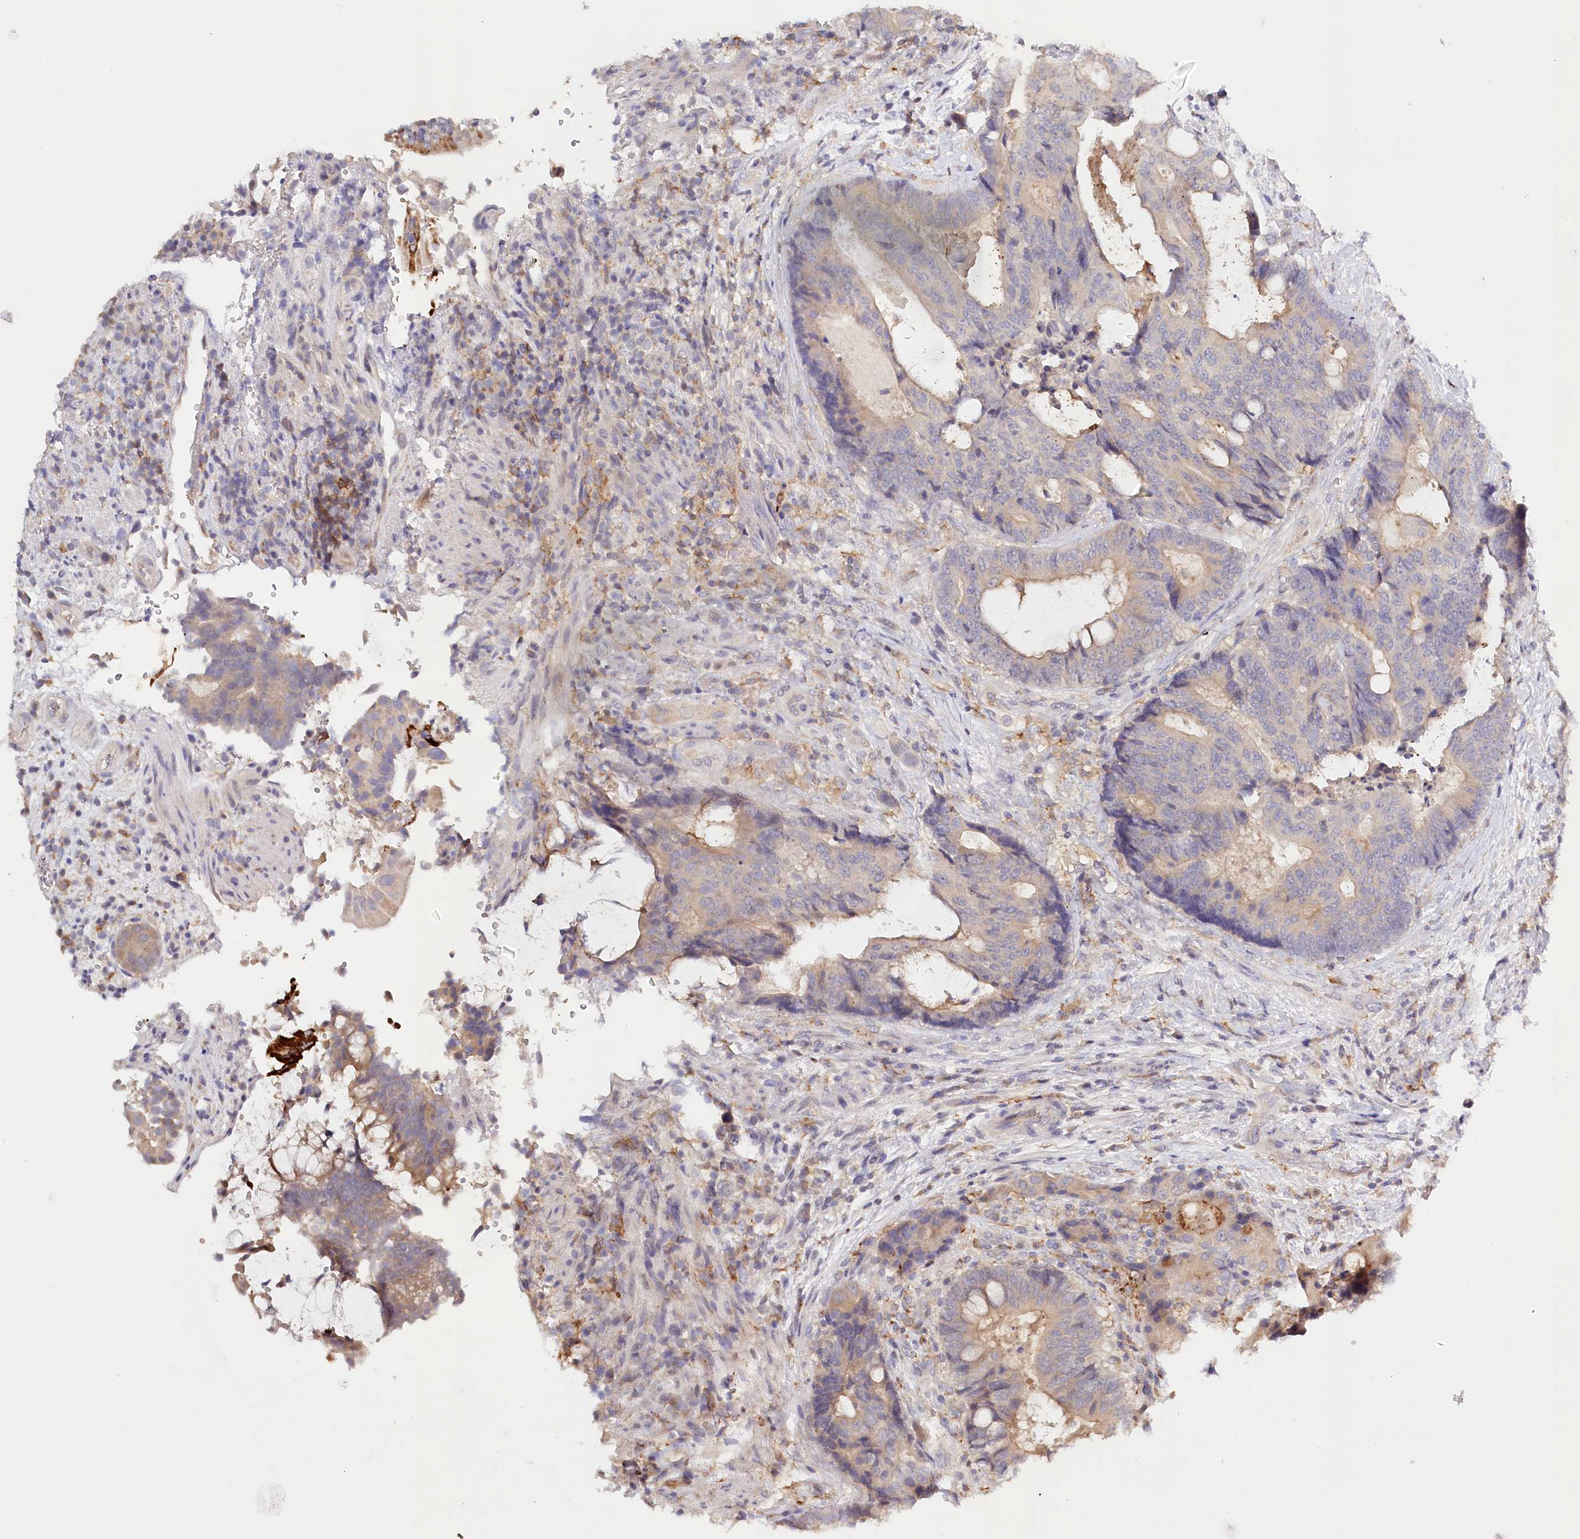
{"staining": {"intensity": "weak", "quantity": "<25%", "location": "cytoplasmic/membranous"}, "tissue": "colorectal cancer", "cell_type": "Tumor cells", "image_type": "cancer", "snomed": [{"axis": "morphology", "description": "Adenocarcinoma, NOS"}, {"axis": "topography", "description": "Rectum"}], "caption": "Immunohistochemical staining of adenocarcinoma (colorectal) shows no significant positivity in tumor cells. The staining was performed using DAB (3,3'-diaminobenzidine) to visualize the protein expression in brown, while the nuclei were stained in blue with hematoxylin (Magnification: 20x).", "gene": "DAPK1", "patient": {"sex": "male", "age": 69}}